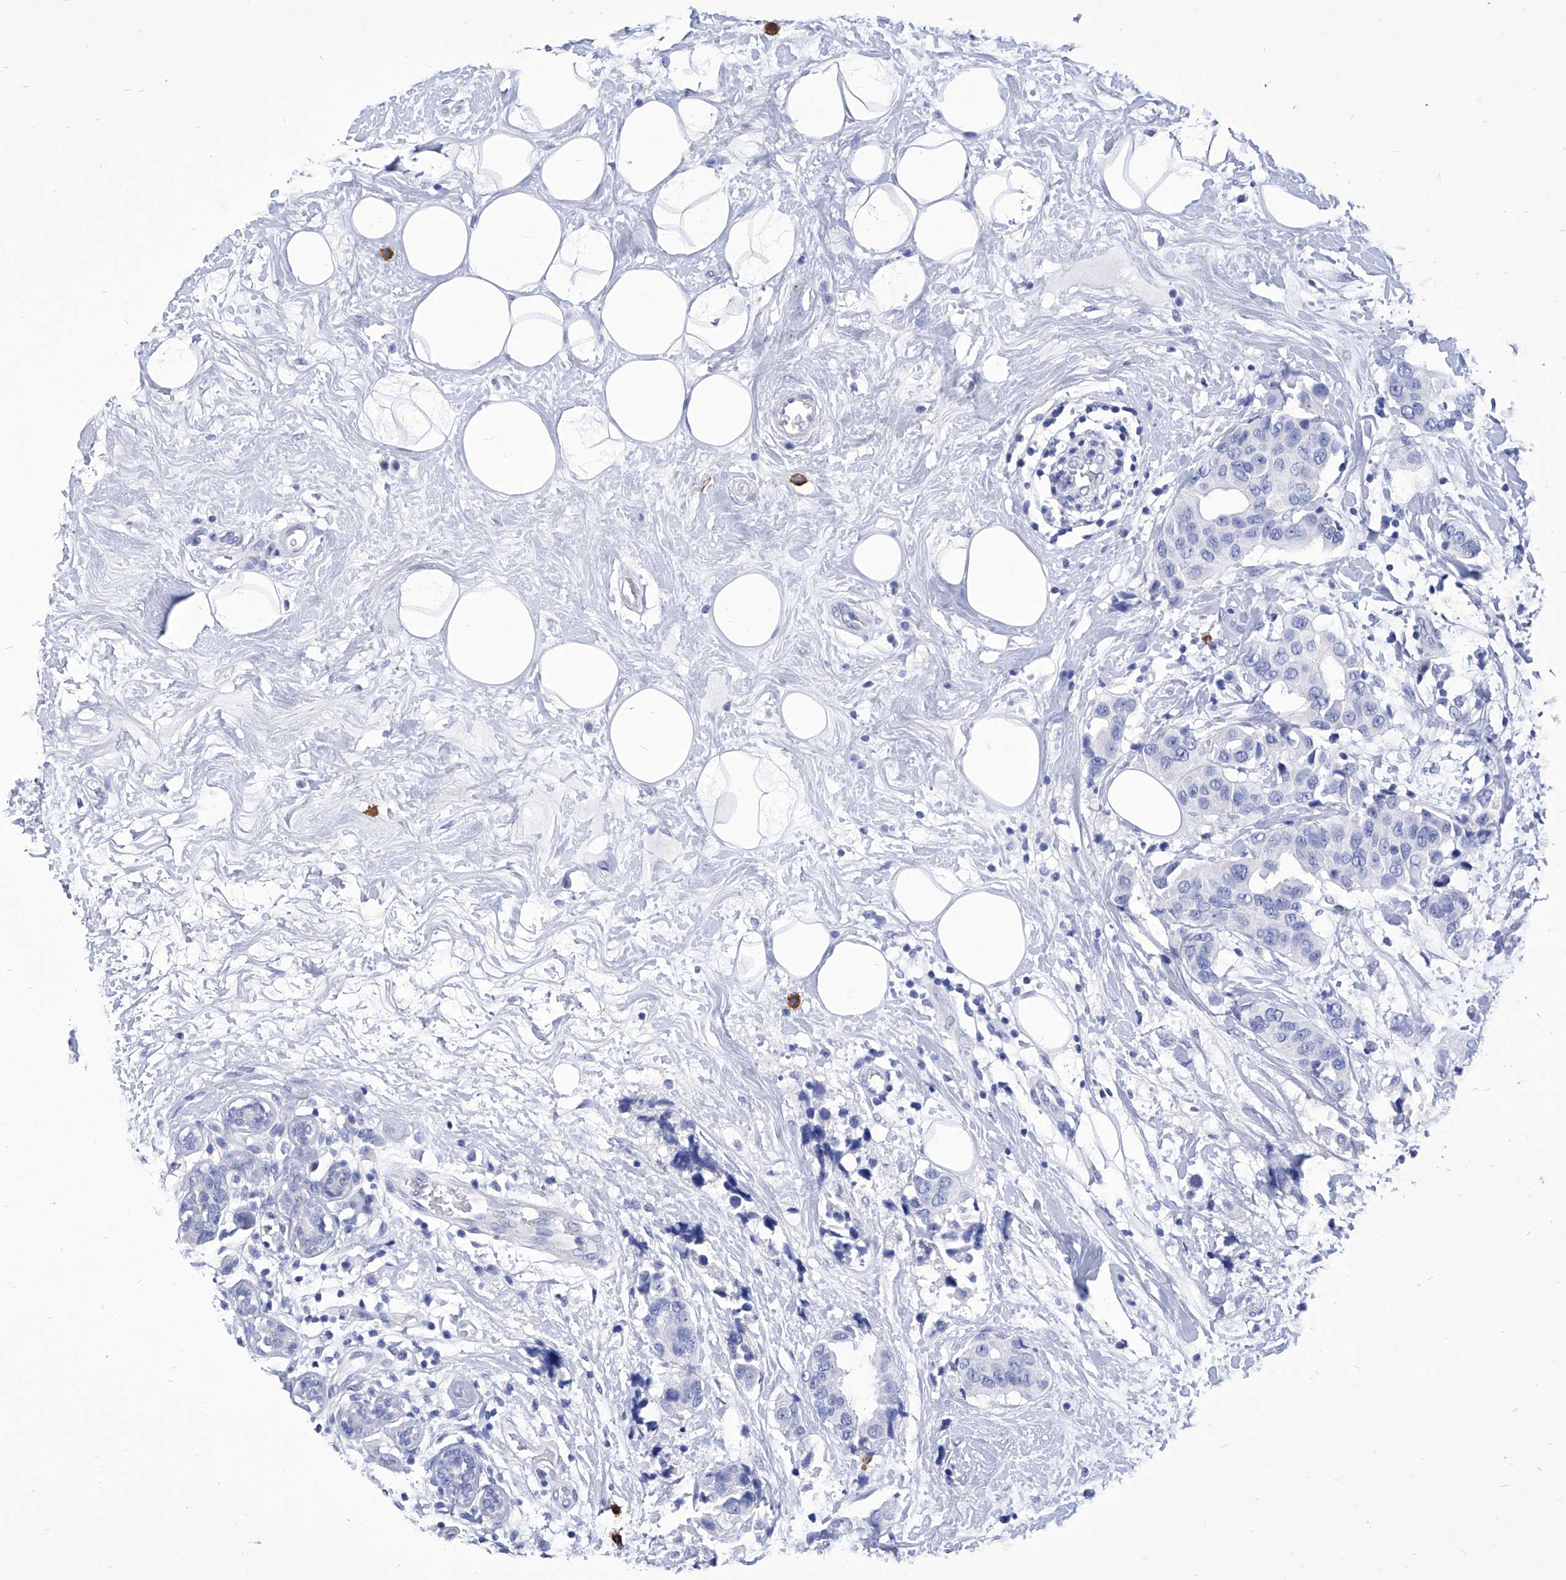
{"staining": {"intensity": "negative", "quantity": "none", "location": "none"}, "tissue": "breast cancer", "cell_type": "Tumor cells", "image_type": "cancer", "snomed": [{"axis": "morphology", "description": "Normal tissue, NOS"}, {"axis": "morphology", "description": "Duct carcinoma"}, {"axis": "topography", "description": "Breast"}], "caption": "Human breast cancer (invasive ductal carcinoma) stained for a protein using immunohistochemistry exhibits no positivity in tumor cells.", "gene": "IFNL2", "patient": {"sex": "female", "age": 39}}